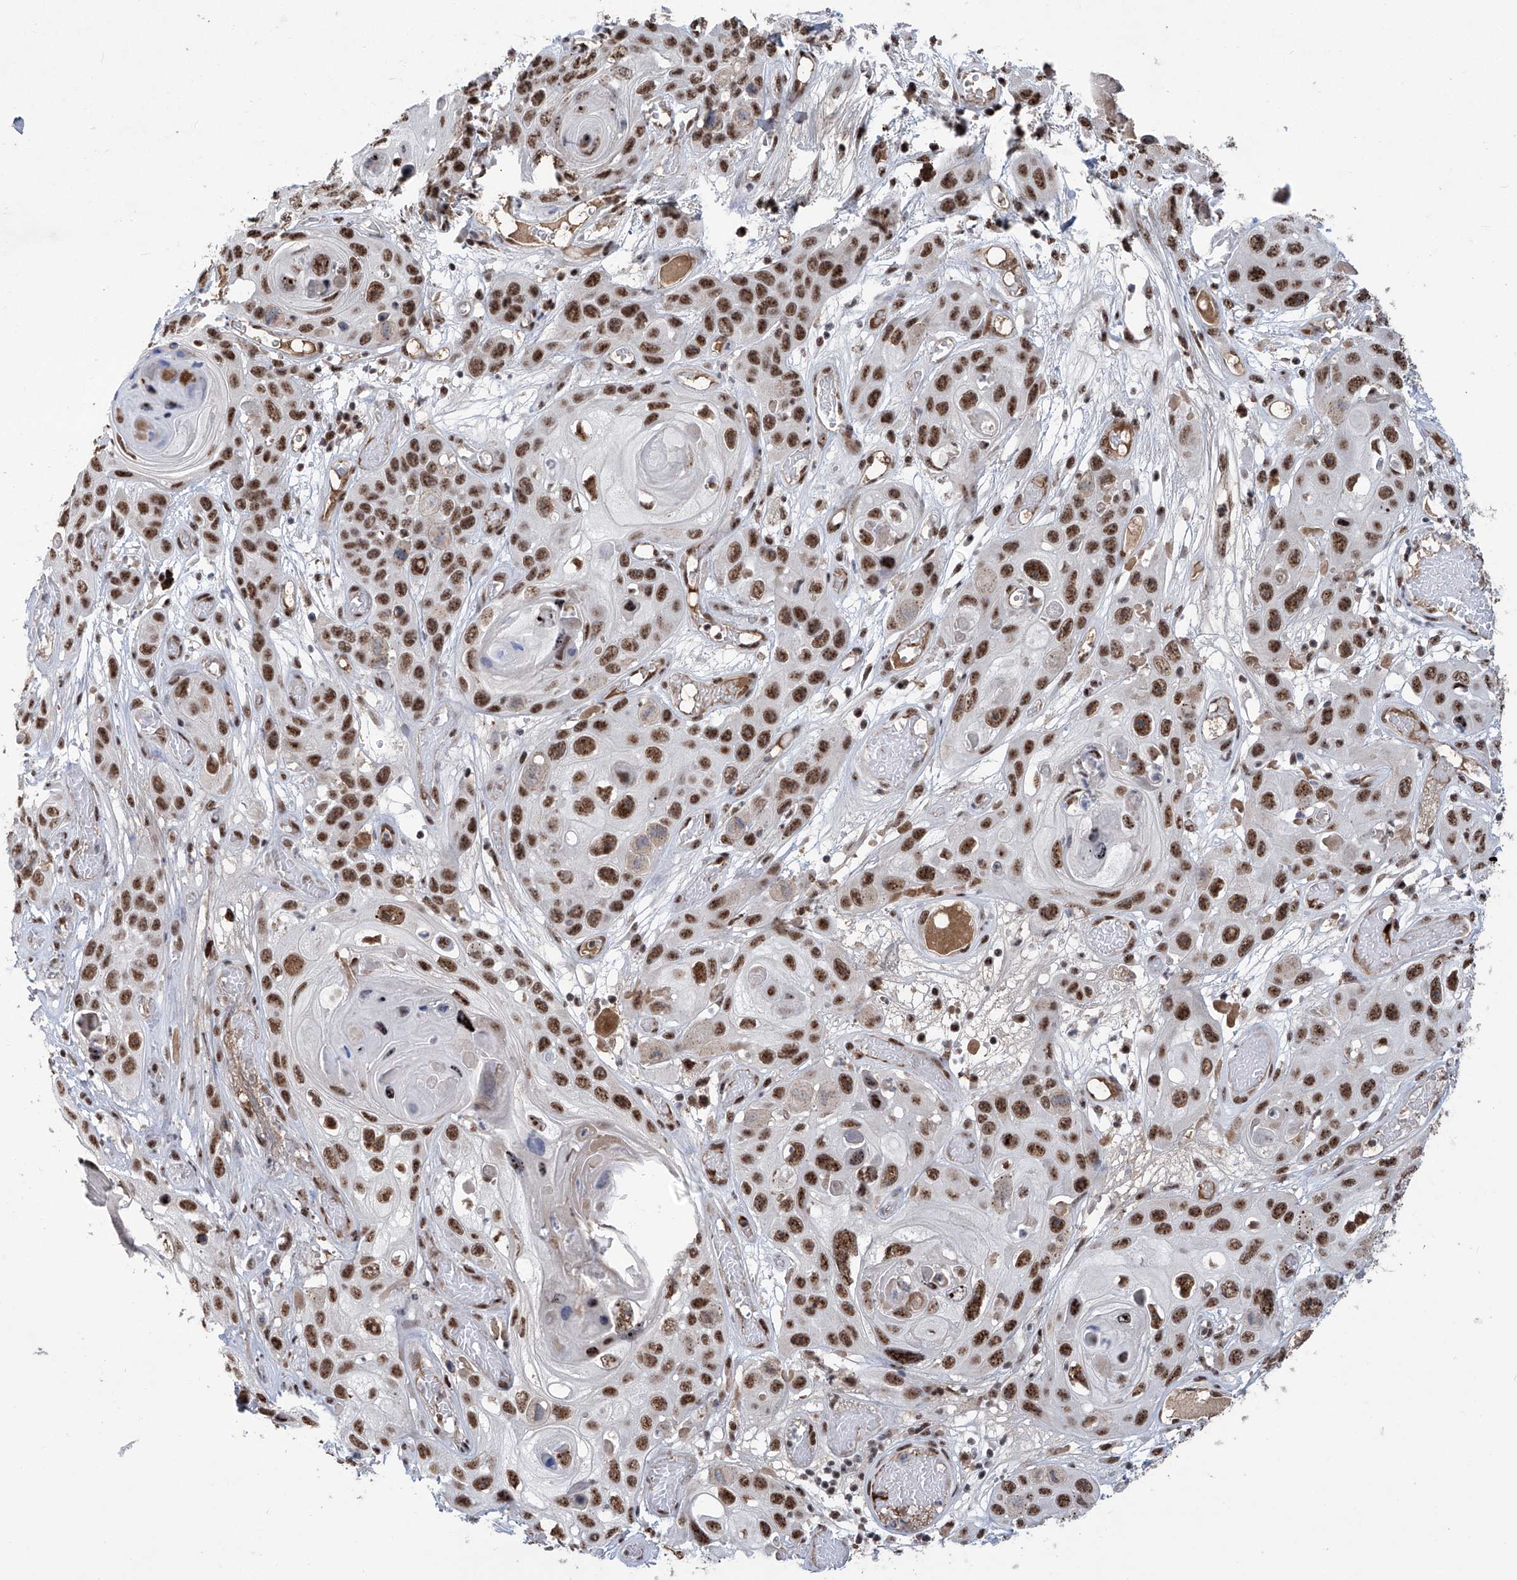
{"staining": {"intensity": "strong", "quantity": ">75%", "location": "nuclear"}, "tissue": "skin cancer", "cell_type": "Tumor cells", "image_type": "cancer", "snomed": [{"axis": "morphology", "description": "Squamous cell carcinoma, NOS"}, {"axis": "topography", "description": "Skin"}], "caption": "Protein staining of skin squamous cell carcinoma tissue demonstrates strong nuclear expression in approximately >75% of tumor cells.", "gene": "FBXL4", "patient": {"sex": "male", "age": 55}}